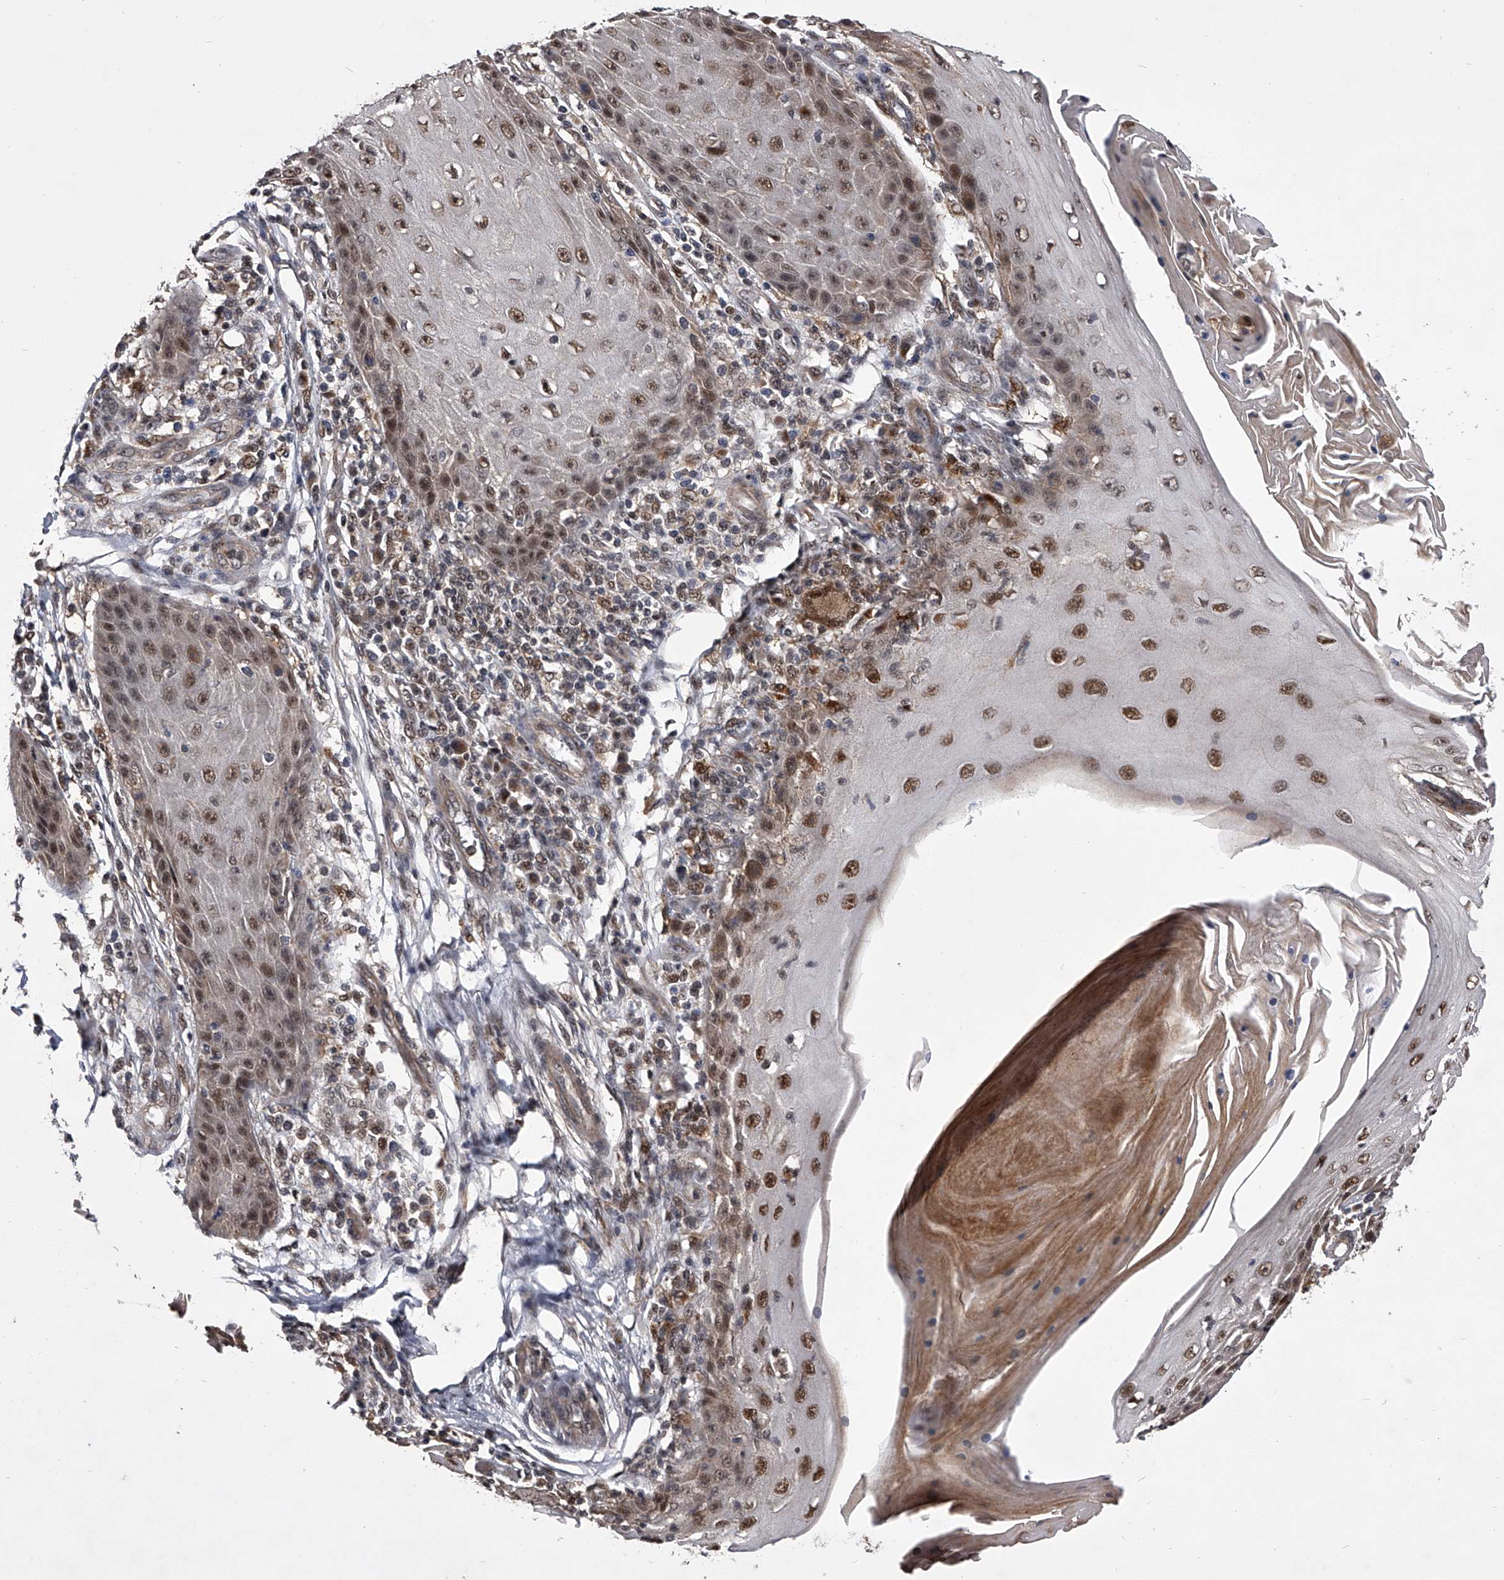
{"staining": {"intensity": "moderate", "quantity": ">75%", "location": "nuclear"}, "tissue": "skin cancer", "cell_type": "Tumor cells", "image_type": "cancer", "snomed": [{"axis": "morphology", "description": "Squamous cell carcinoma, NOS"}, {"axis": "topography", "description": "Skin"}], "caption": "Moderate nuclear positivity is present in approximately >75% of tumor cells in squamous cell carcinoma (skin).", "gene": "CMTR1", "patient": {"sex": "female", "age": 73}}